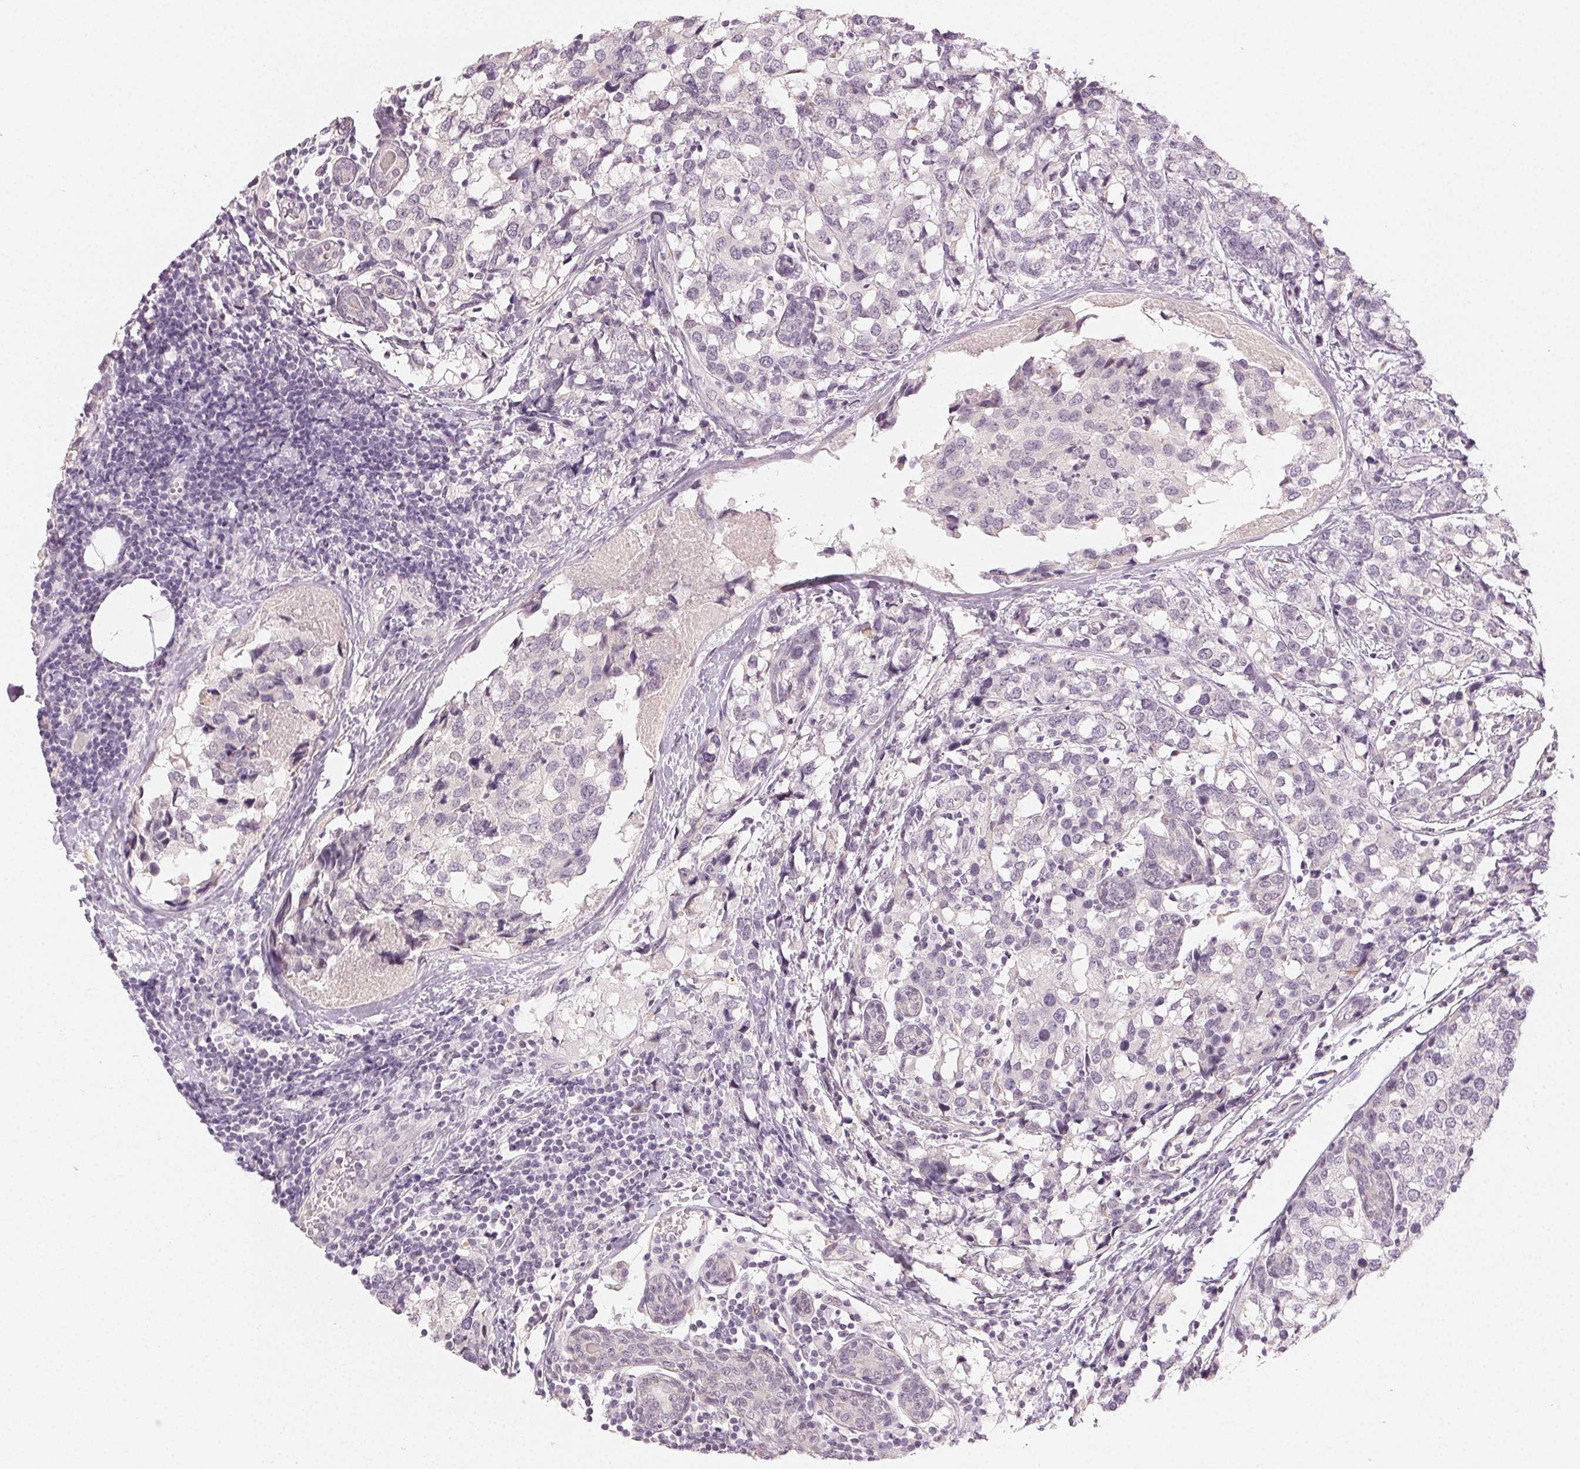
{"staining": {"intensity": "negative", "quantity": "none", "location": "none"}, "tissue": "breast cancer", "cell_type": "Tumor cells", "image_type": "cancer", "snomed": [{"axis": "morphology", "description": "Lobular carcinoma"}, {"axis": "topography", "description": "Breast"}], "caption": "IHC of human breast cancer (lobular carcinoma) exhibits no positivity in tumor cells. The staining is performed using DAB (3,3'-diaminobenzidine) brown chromogen with nuclei counter-stained in using hematoxylin.", "gene": "MAP1LC3A", "patient": {"sex": "female", "age": 59}}